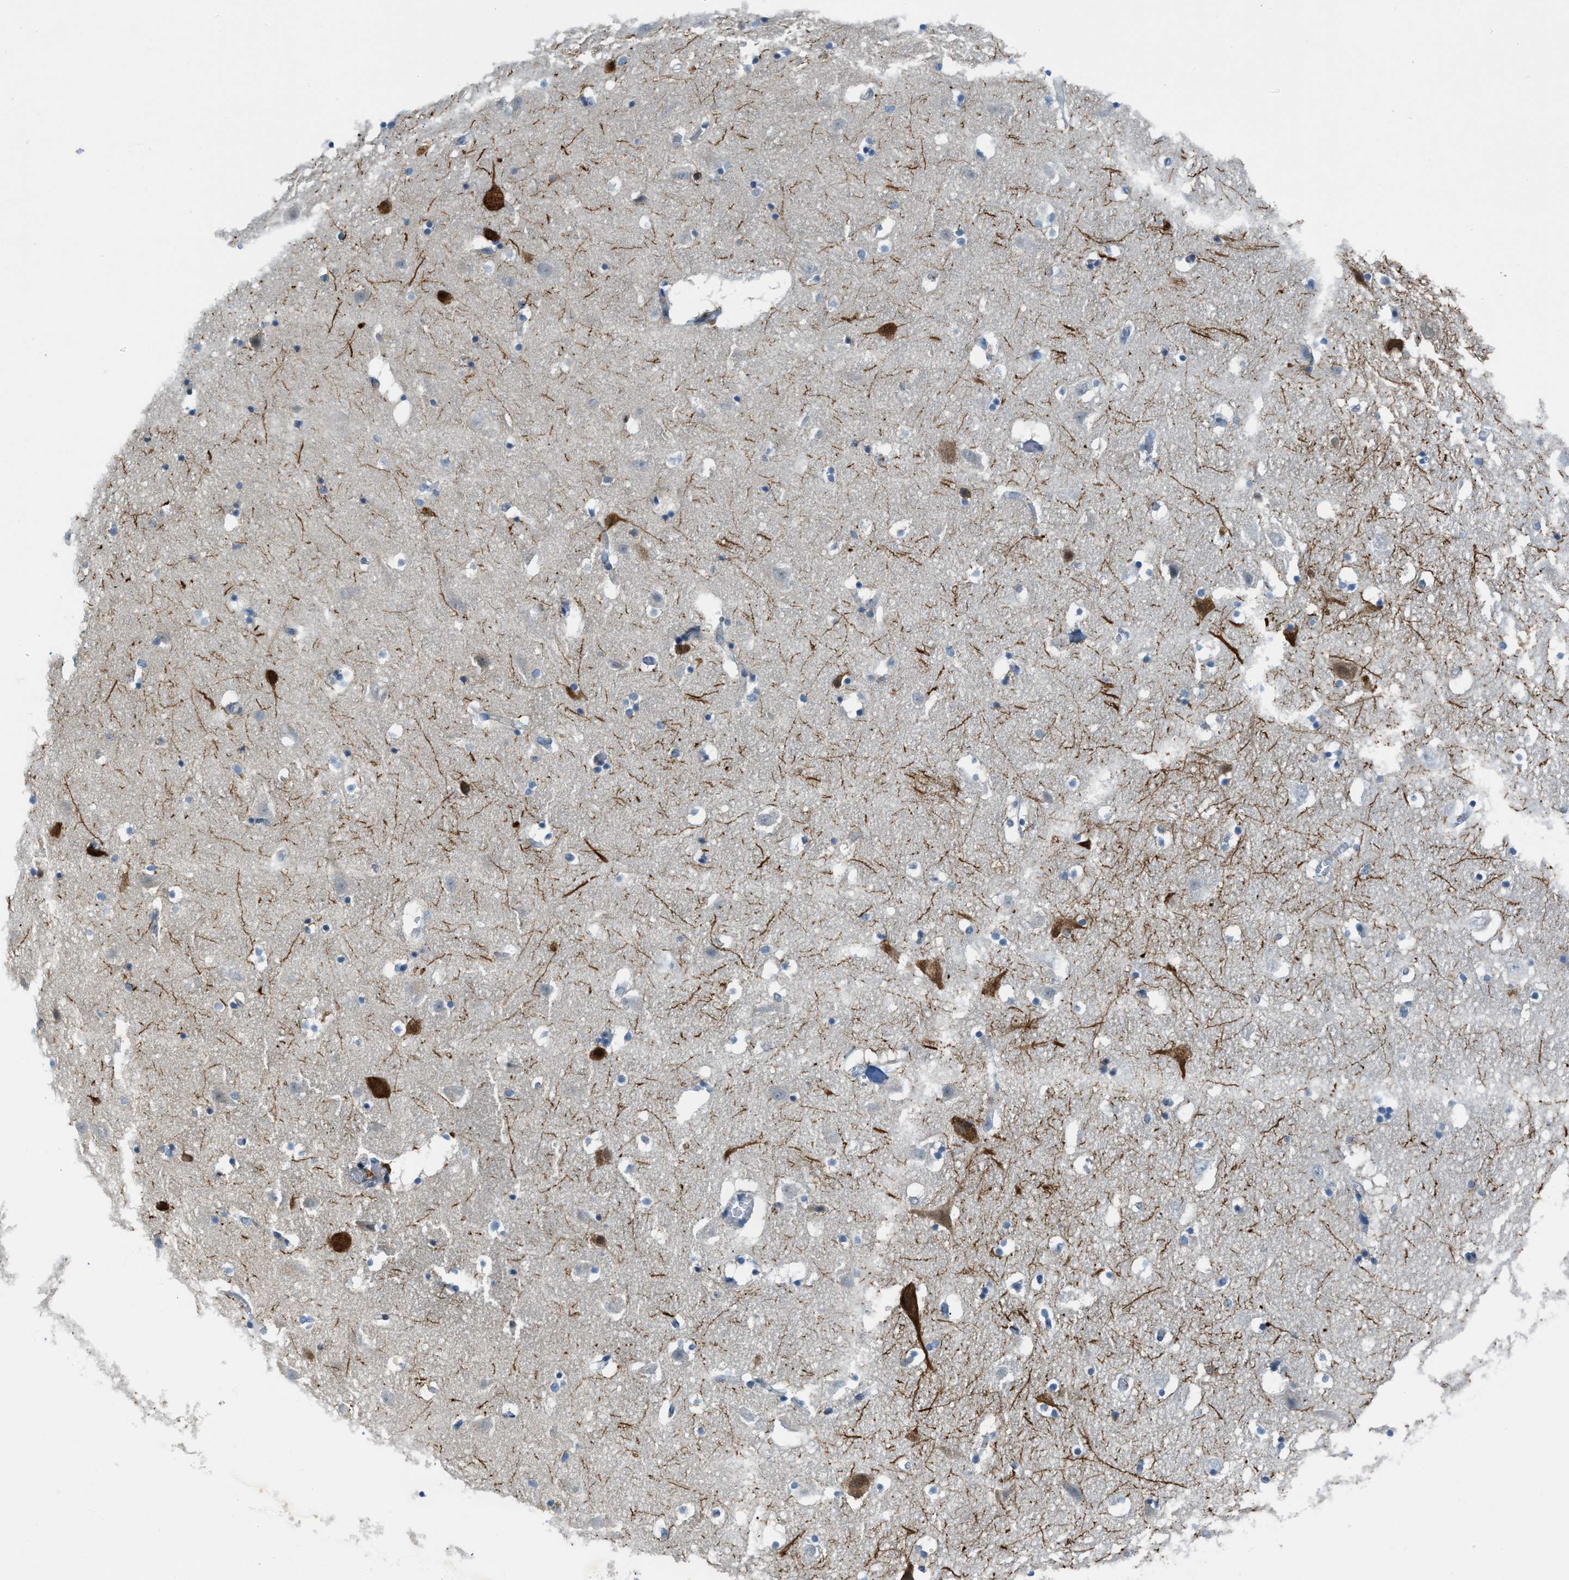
{"staining": {"intensity": "weak", "quantity": "<25%", "location": "cytoplasmic/membranous"}, "tissue": "hippocampus", "cell_type": "Glial cells", "image_type": "normal", "snomed": [{"axis": "morphology", "description": "Normal tissue, NOS"}, {"axis": "topography", "description": "Hippocampus"}], "caption": "Immunohistochemistry image of normal hippocampus stained for a protein (brown), which displays no expression in glial cells. (DAB IHC visualized using brightfield microscopy, high magnification).", "gene": "KLHDC10", "patient": {"sex": "male", "age": 45}}